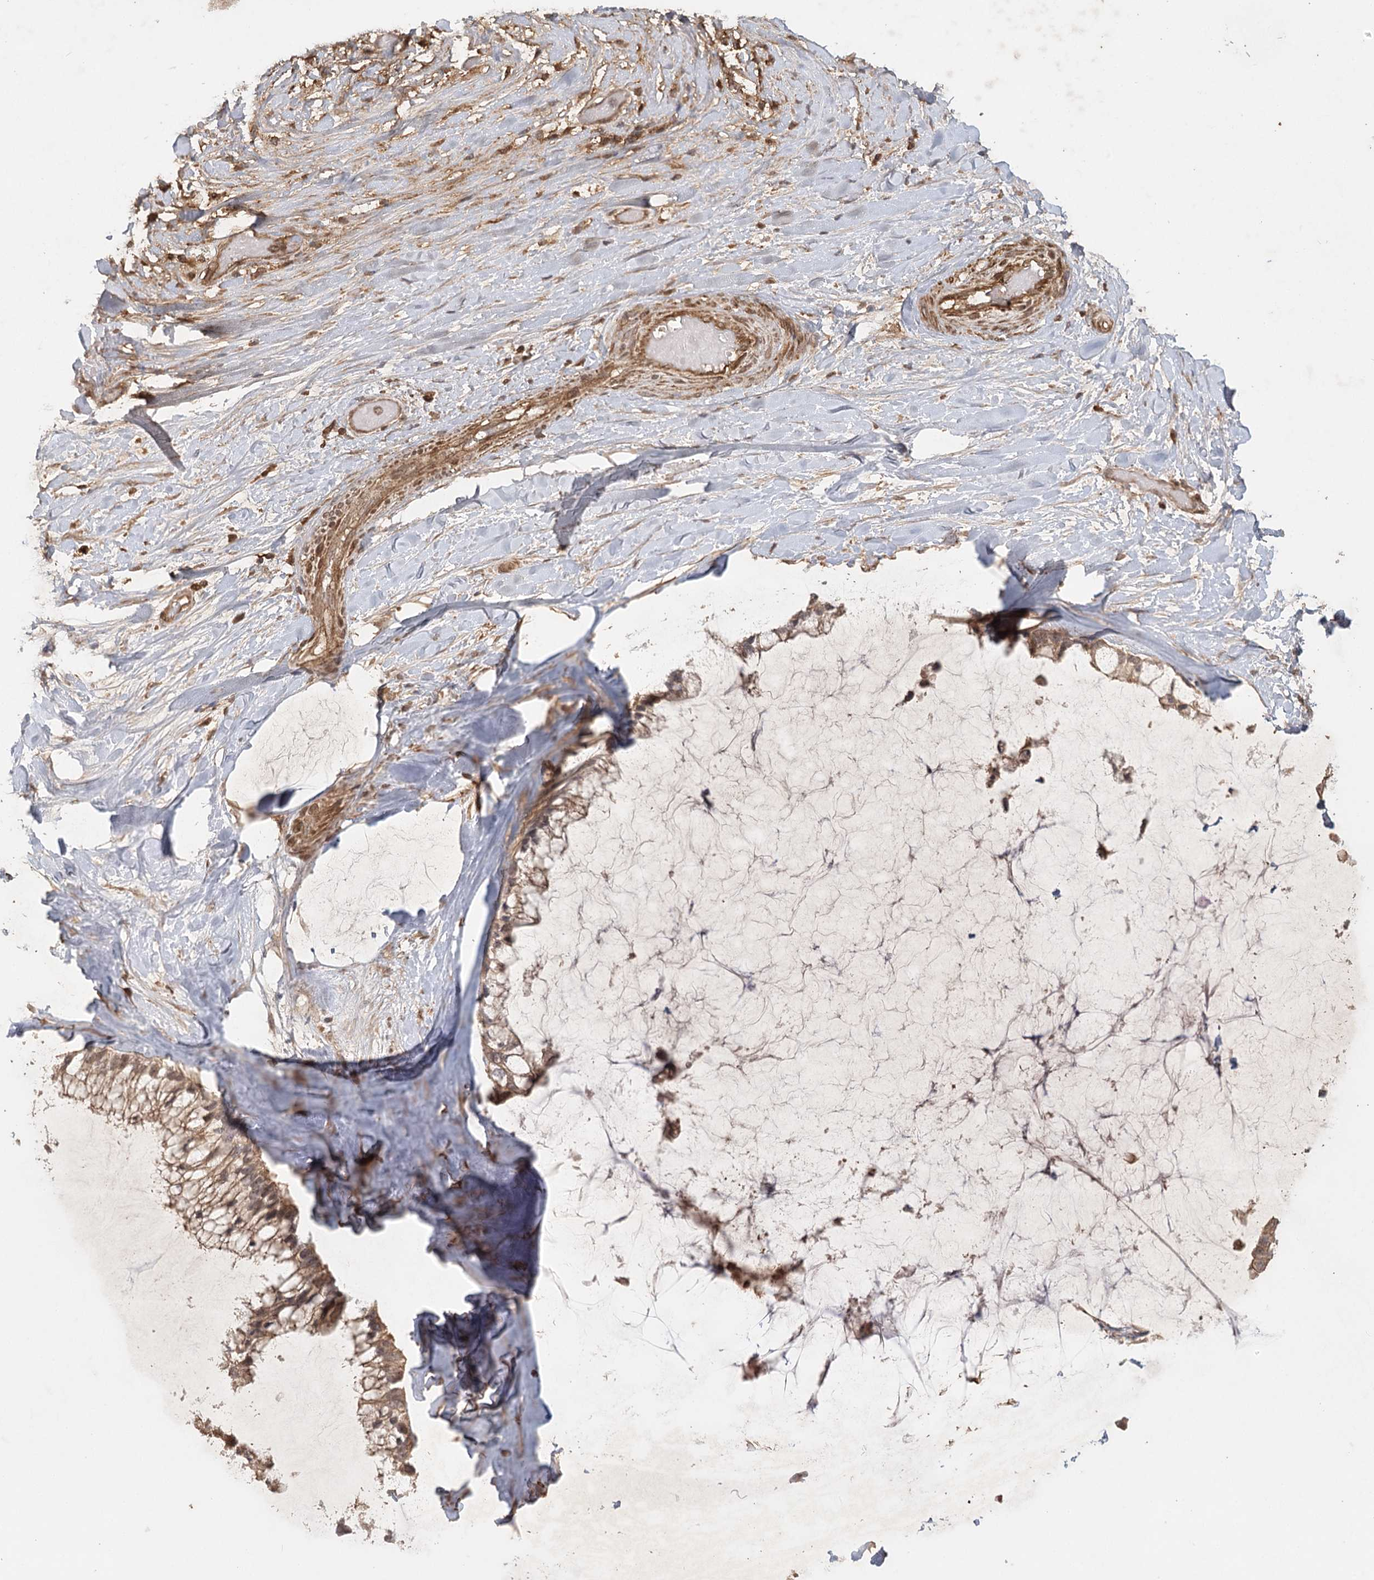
{"staining": {"intensity": "moderate", "quantity": ">75%", "location": "cytoplasmic/membranous"}, "tissue": "ovarian cancer", "cell_type": "Tumor cells", "image_type": "cancer", "snomed": [{"axis": "morphology", "description": "Cystadenocarcinoma, mucinous, NOS"}, {"axis": "topography", "description": "Ovary"}], "caption": "Mucinous cystadenocarcinoma (ovarian) was stained to show a protein in brown. There is medium levels of moderate cytoplasmic/membranous staining in about >75% of tumor cells.", "gene": "ARL13A", "patient": {"sex": "female", "age": 39}}